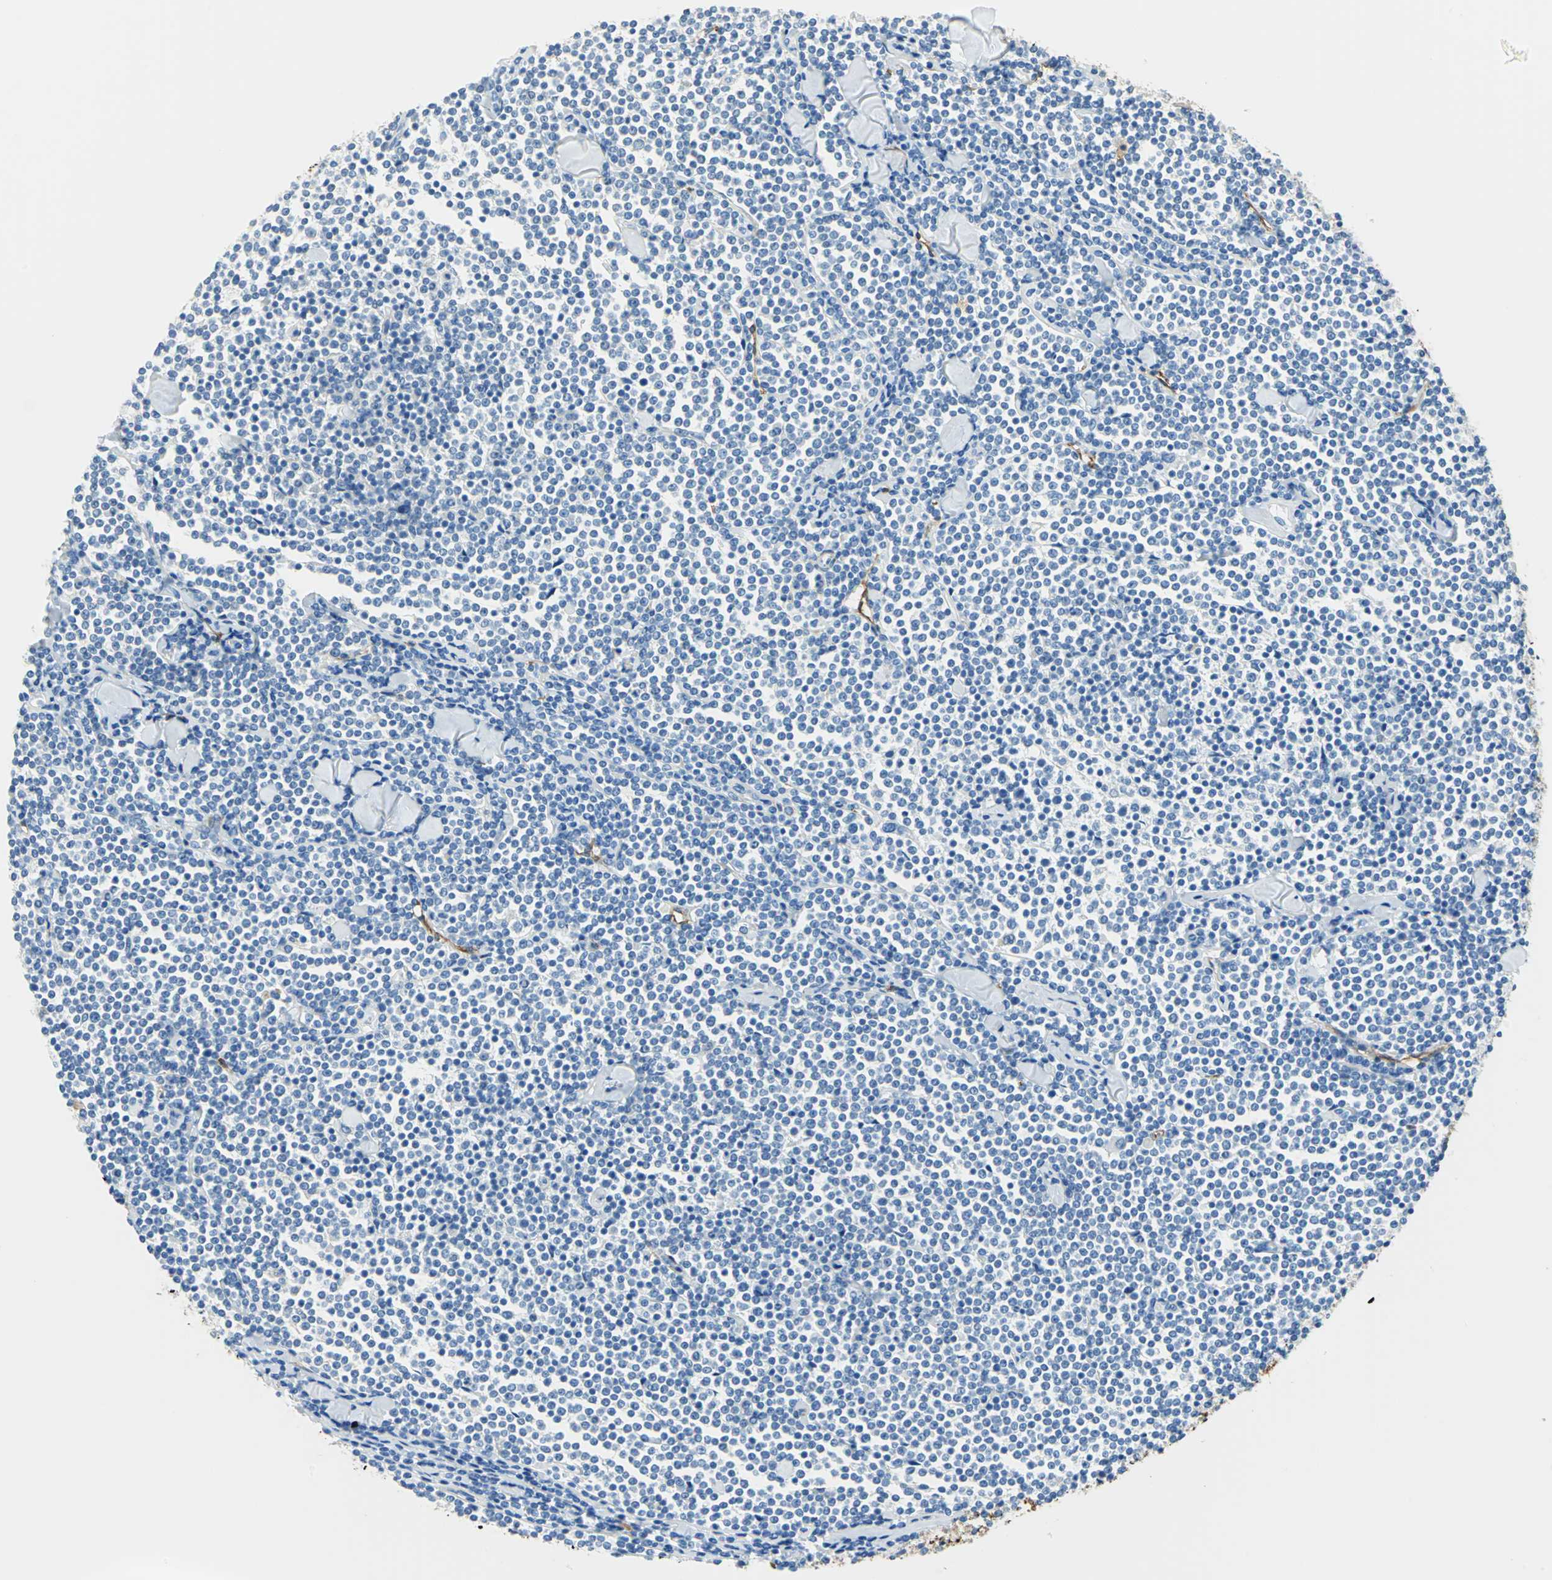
{"staining": {"intensity": "negative", "quantity": "none", "location": "none"}, "tissue": "lymphoma", "cell_type": "Tumor cells", "image_type": "cancer", "snomed": [{"axis": "morphology", "description": "Malignant lymphoma, non-Hodgkin's type, Low grade"}, {"axis": "topography", "description": "Soft tissue"}], "caption": "An image of human malignant lymphoma, non-Hodgkin's type (low-grade) is negative for staining in tumor cells. (DAB (3,3'-diaminobenzidine) immunohistochemistry visualized using brightfield microscopy, high magnification).", "gene": "AKAP12", "patient": {"sex": "male", "age": 92}}